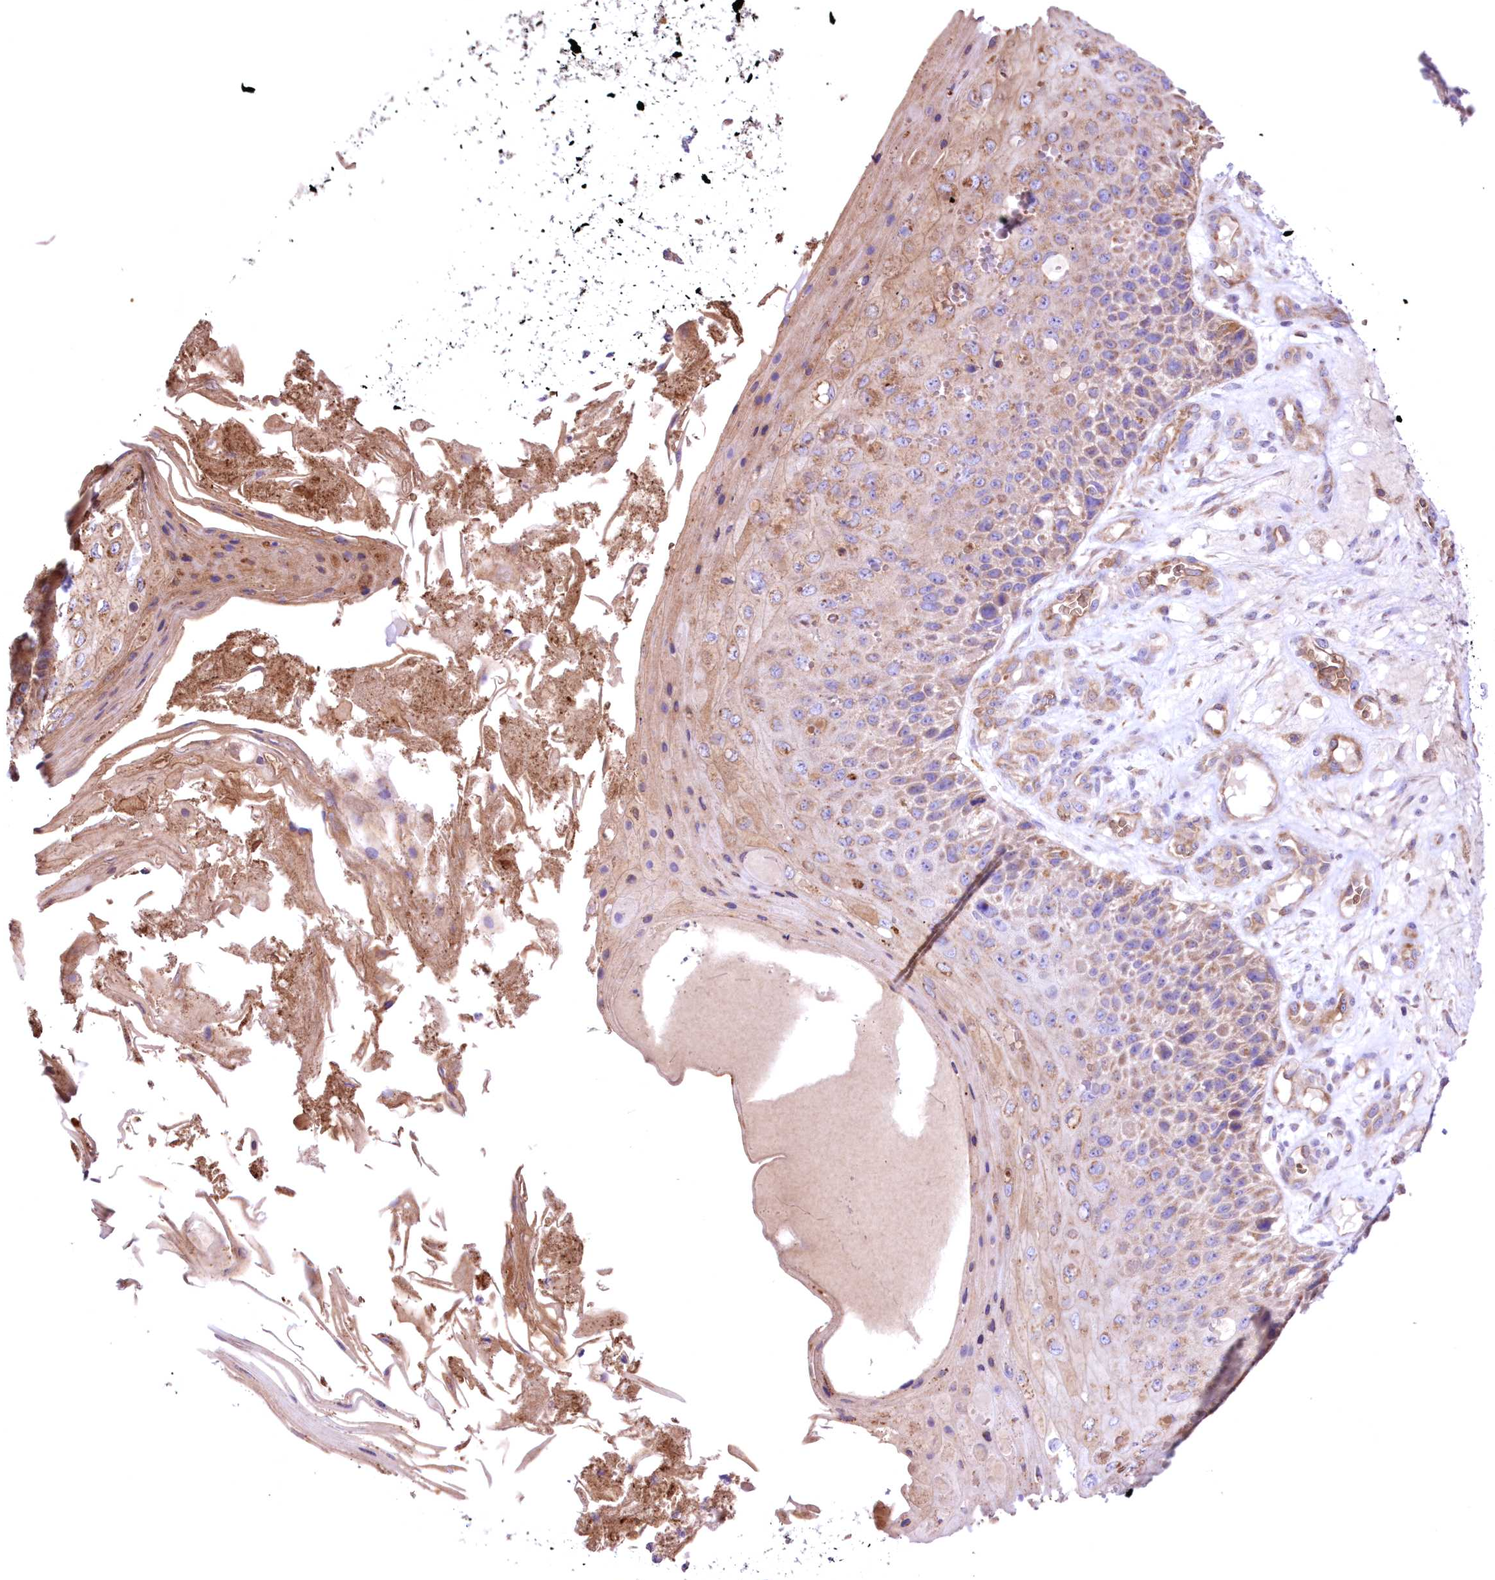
{"staining": {"intensity": "moderate", "quantity": "25%-75%", "location": "cytoplasmic/membranous"}, "tissue": "skin cancer", "cell_type": "Tumor cells", "image_type": "cancer", "snomed": [{"axis": "morphology", "description": "Squamous cell carcinoma, NOS"}, {"axis": "topography", "description": "Skin"}], "caption": "The immunohistochemical stain shows moderate cytoplasmic/membranous staining in tumor cells of skin squamous cell carcinoma tissue.", "gene": "FCHO2", "patient": {"sex": "female", "age": 88}}